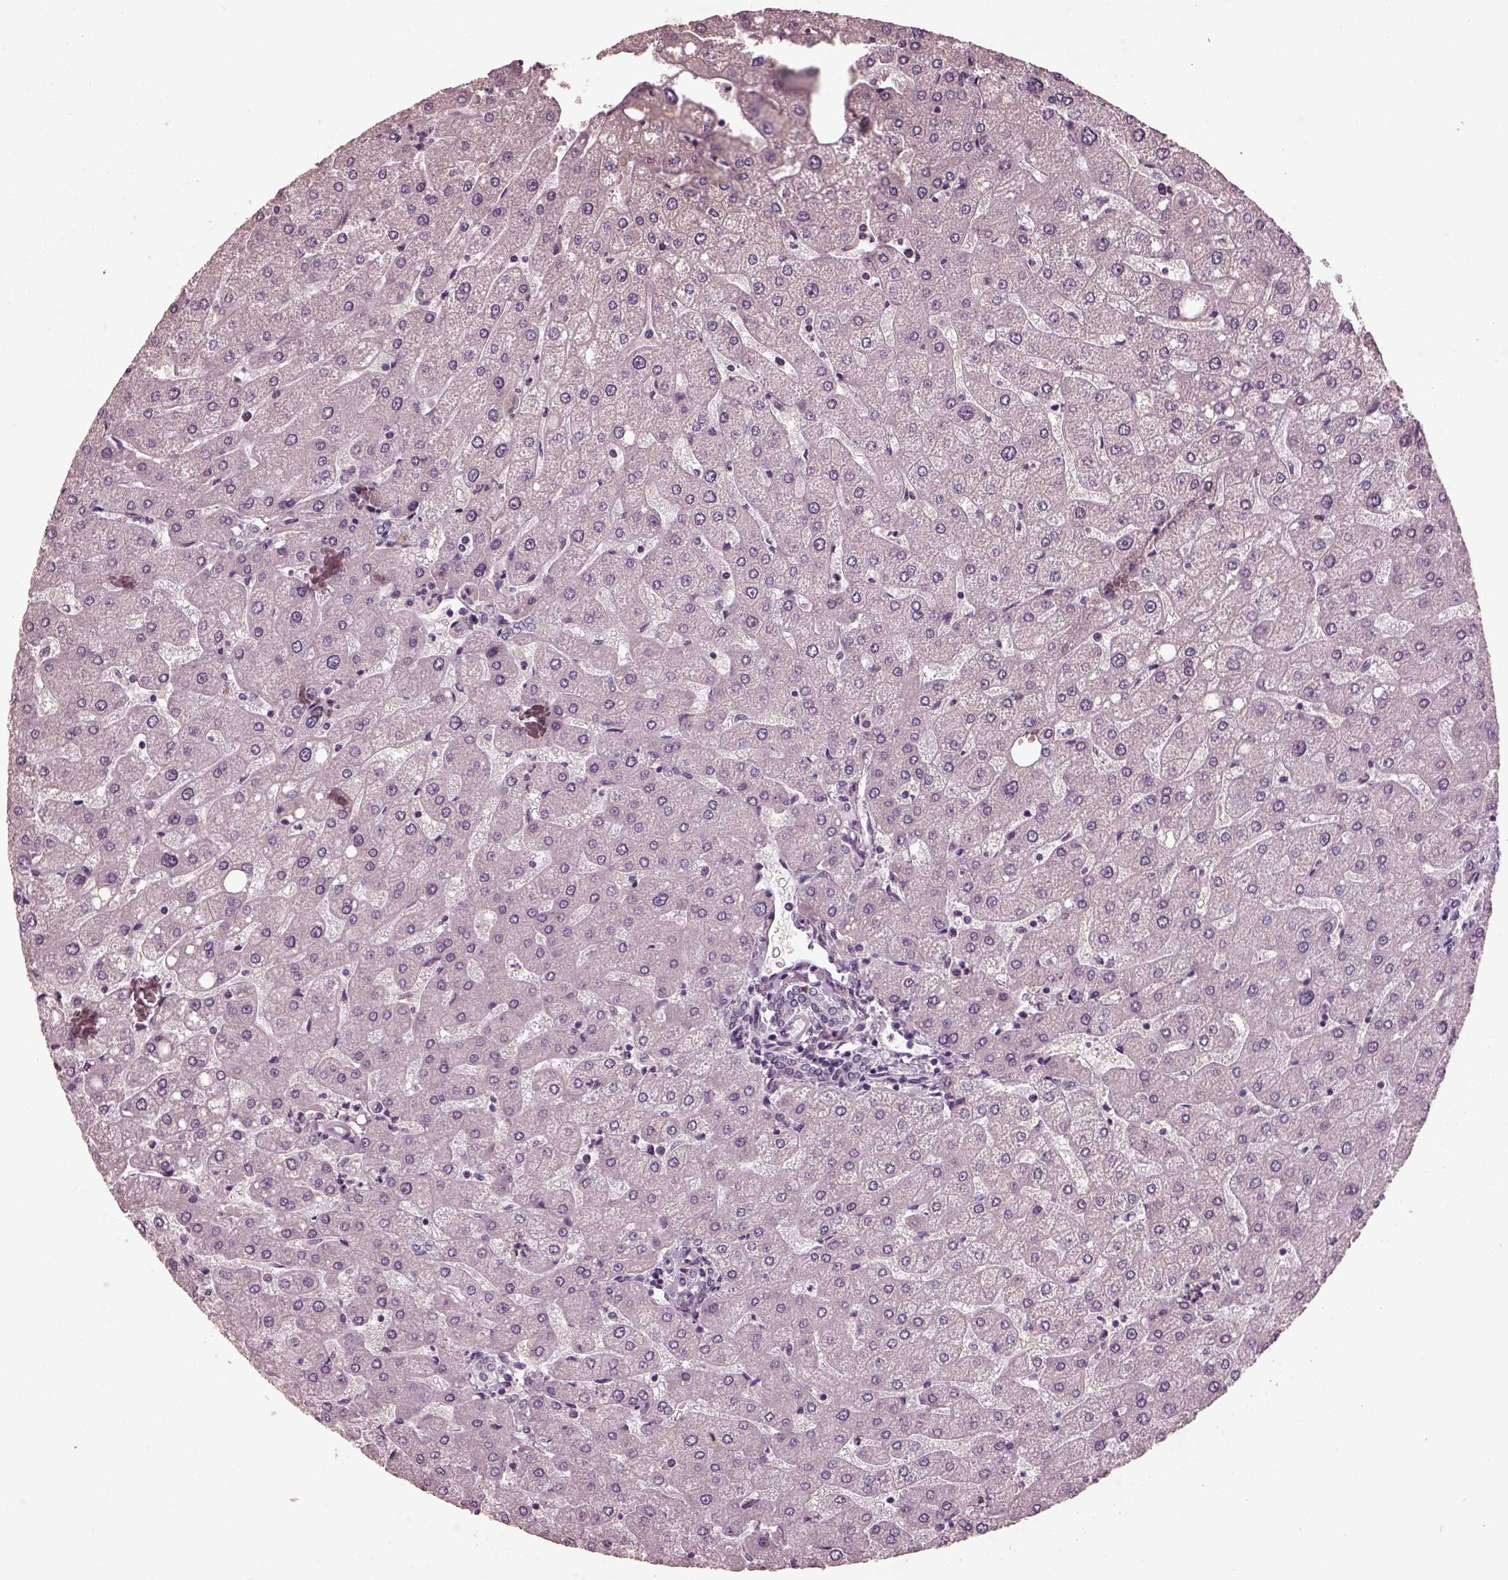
{"staining": {"intensity": "negative", "quantity": "none", "location": "none"}, "tissue": "liver", "cell_type": "Cholangiocytes", "image_type": "normal", "snomed": [{"axis": "morphology", "description": "Normal tissue, NOS"}, {"axis": "topography", "description": "Liver"}], "caption": "Immunohistochemical staining of normal liver displays no significant staining in cholangiocytes.", "gene": "RCVRN", "patient": {"sex": "male", "age": 67}}